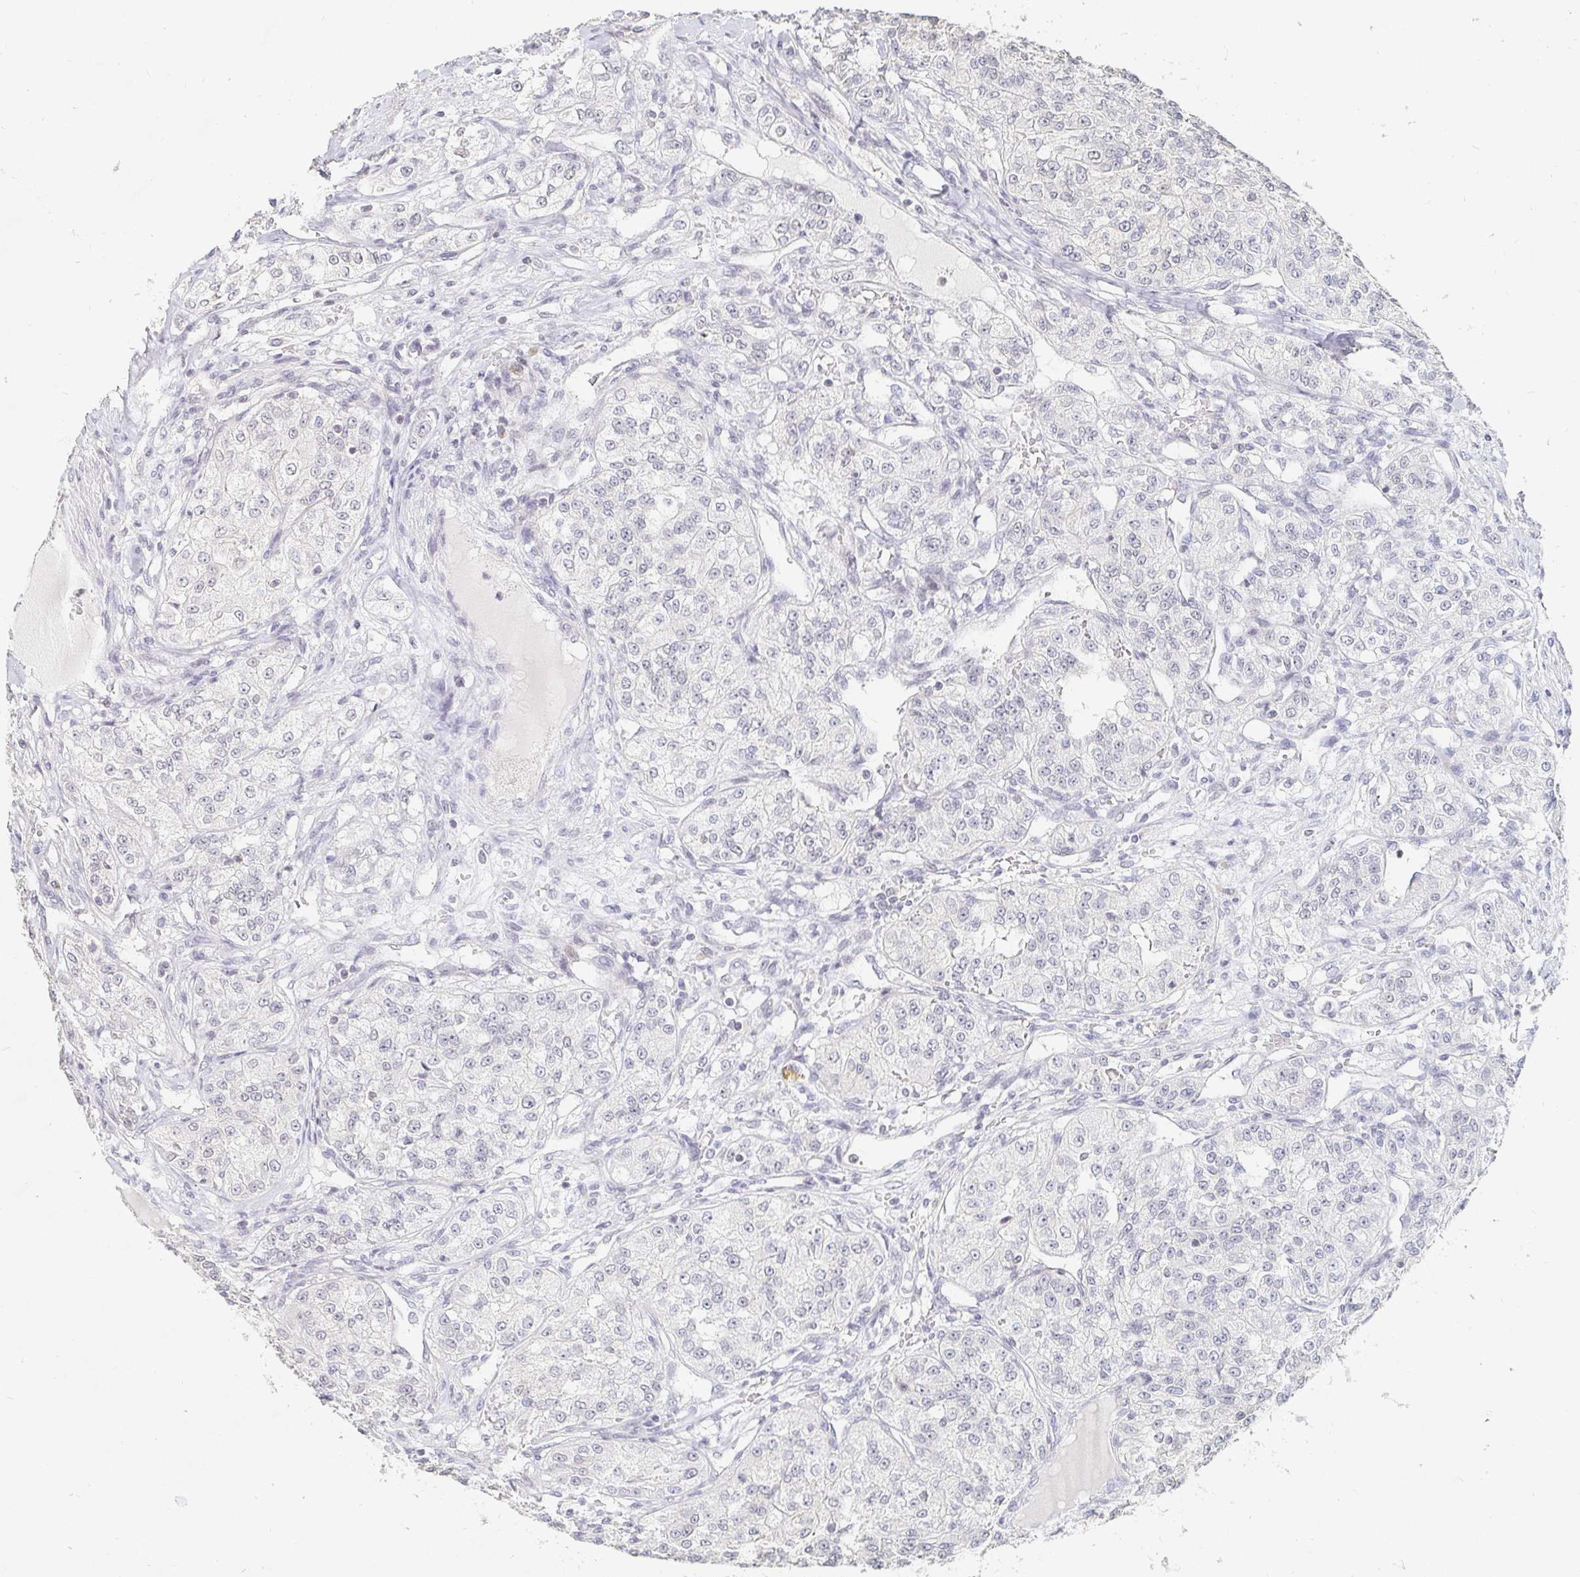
{"staining": {"intensity": "negative", "quantity": "none", "location": "none"}, "tissue": "renal cancer", "cell_type": "Tumor cells", "image_type": "cancer", "snomed": [{"axis": "morphology", "description": "Adenocarcinoma, NOS"}, {"axis": "topography", "description": "Kidney"}], "caption": "An image of human renal cancer is negative for staining in tumor cells.", "gene": "NME9", "patient": {"sex": "female", "age": 63}}